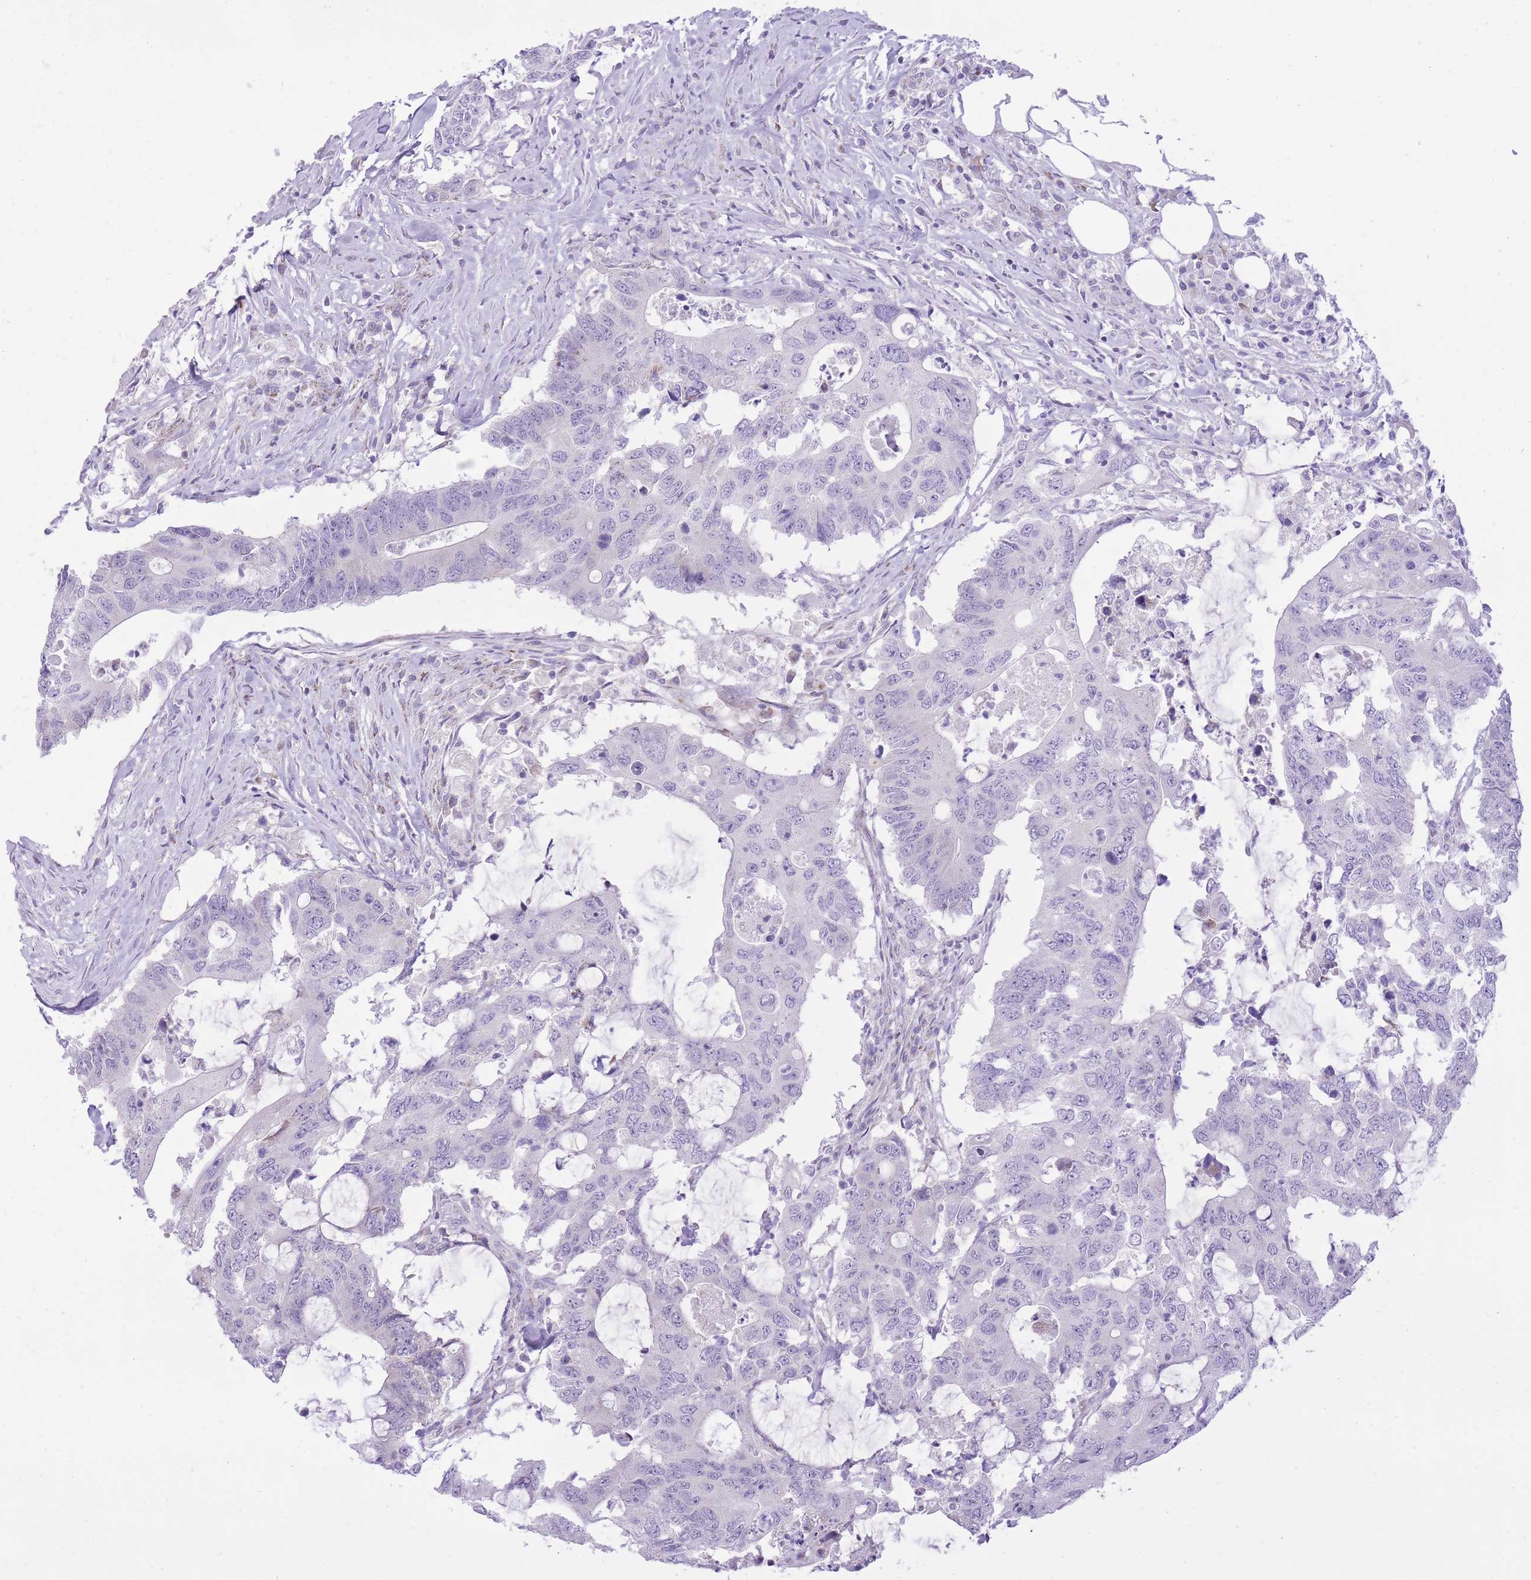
{"staining": {"intensity": "negative", "quantity": "none", "location": "none"}, "tissue": "colorectal cancer", "cell_type": "Tumor cells", "image_type": "cancer", "snomed": [{"axis": "morphology", "description": "Adenocarcinoma, NOS"}, {"axis": "topography", "description": "Colon"}], "caption": "Tumor cells are negative for protein expression in human colorectal cancer.", "gene": "DENND2D", "patient": {"sex": "male", "age": 71}}